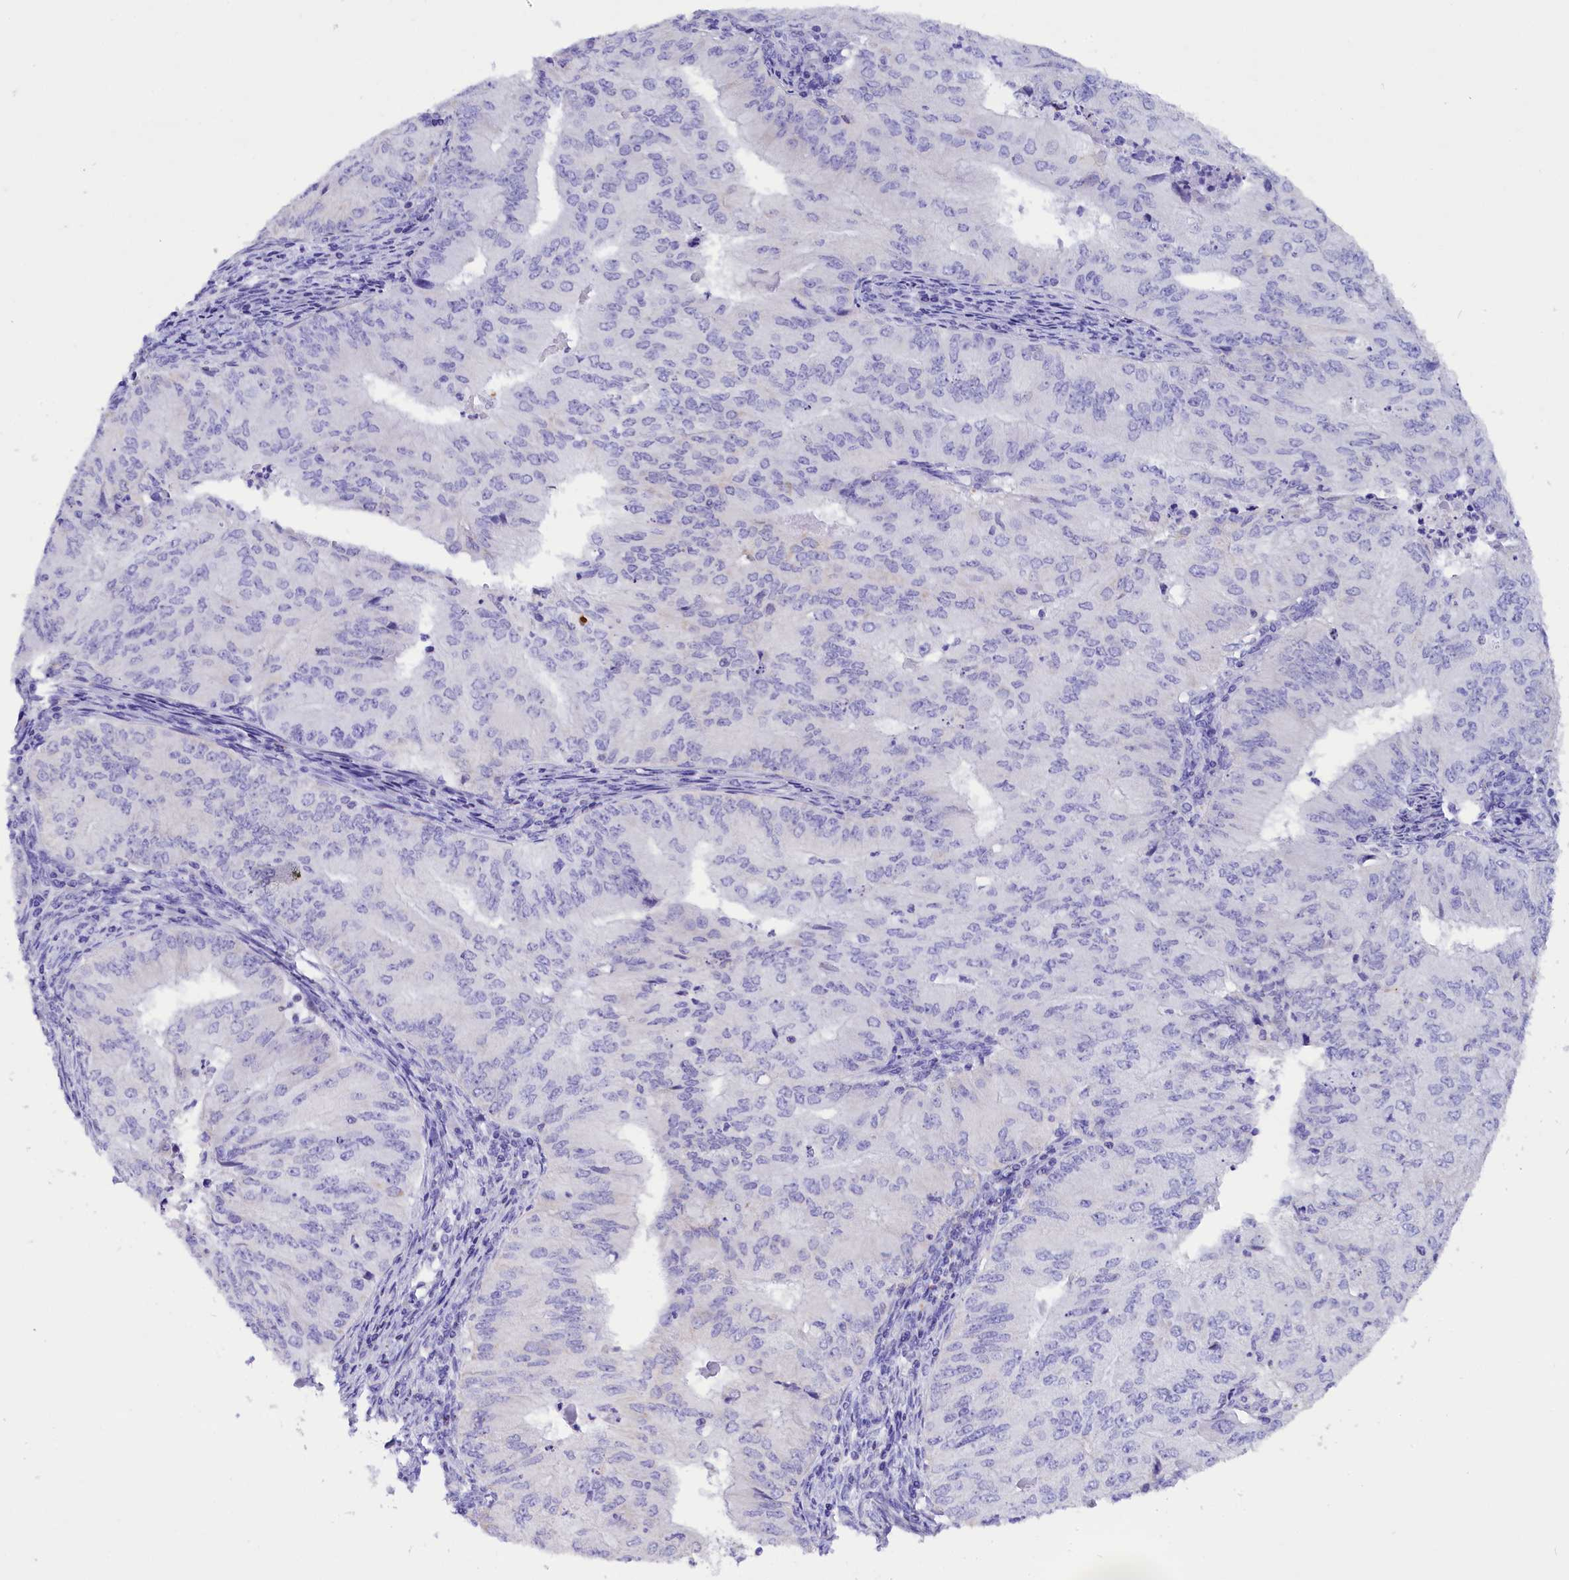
{"staining": {"intensity": "negative", "quantity": "none", "location": "none"}, "tissue": "endometrial cancer", "cell_type": "Tumor cells", "image_type": "cancer", "snomed": [{"axis": "morphology", "description": "Adenocarcinoma, NOS"}, {"axis": "topography", "description": "Endometrium"}], "caption": "High magnification brightfield microscopy of endometrial cancer stained with DAB (3,3'-diaminobenzidine) (brown) and counterstained with hematoxylin (blue): tumor cells show no significant positivity.", "gene": "ABAT", "patient": {"sex": "female", "age": 50}}